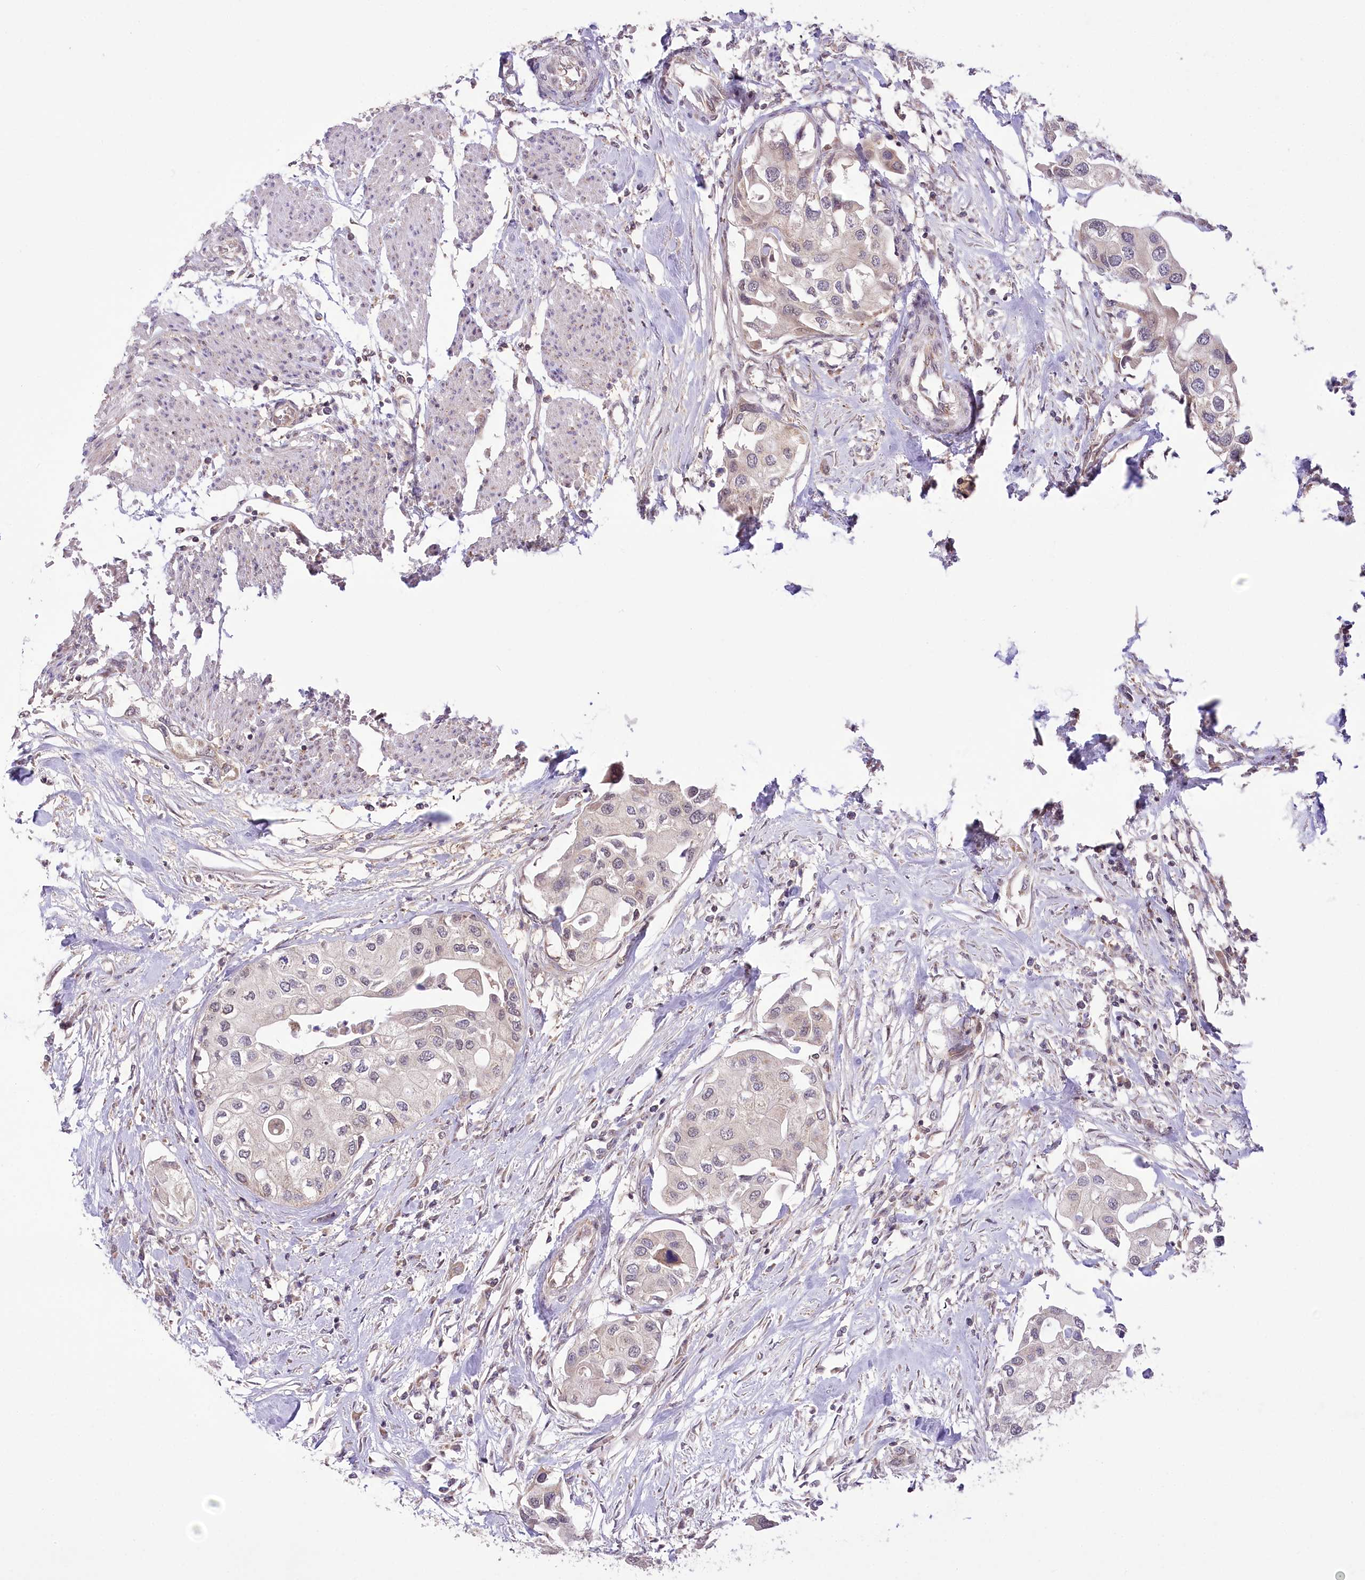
{"staining": {"intensity": "negative", "quantity": "none", "location": "none"}, "tissue": "urothelial cancer", "cell_type": "Tumor cells", "image_type": "cancer", "snomed": [{"axis": "morphology", "description": "Urothelial carcinoma, High grade"}, {"axis": "topography", "description": "Urinary bladder"}], "caption": "IHC histopathology image of high-grade urothelial carcinoma stained for a protein (brown), which shows no positivity in tumor cells.", "gene": "ZMAT2", "patient": {"sex": "male", "age": 64}}